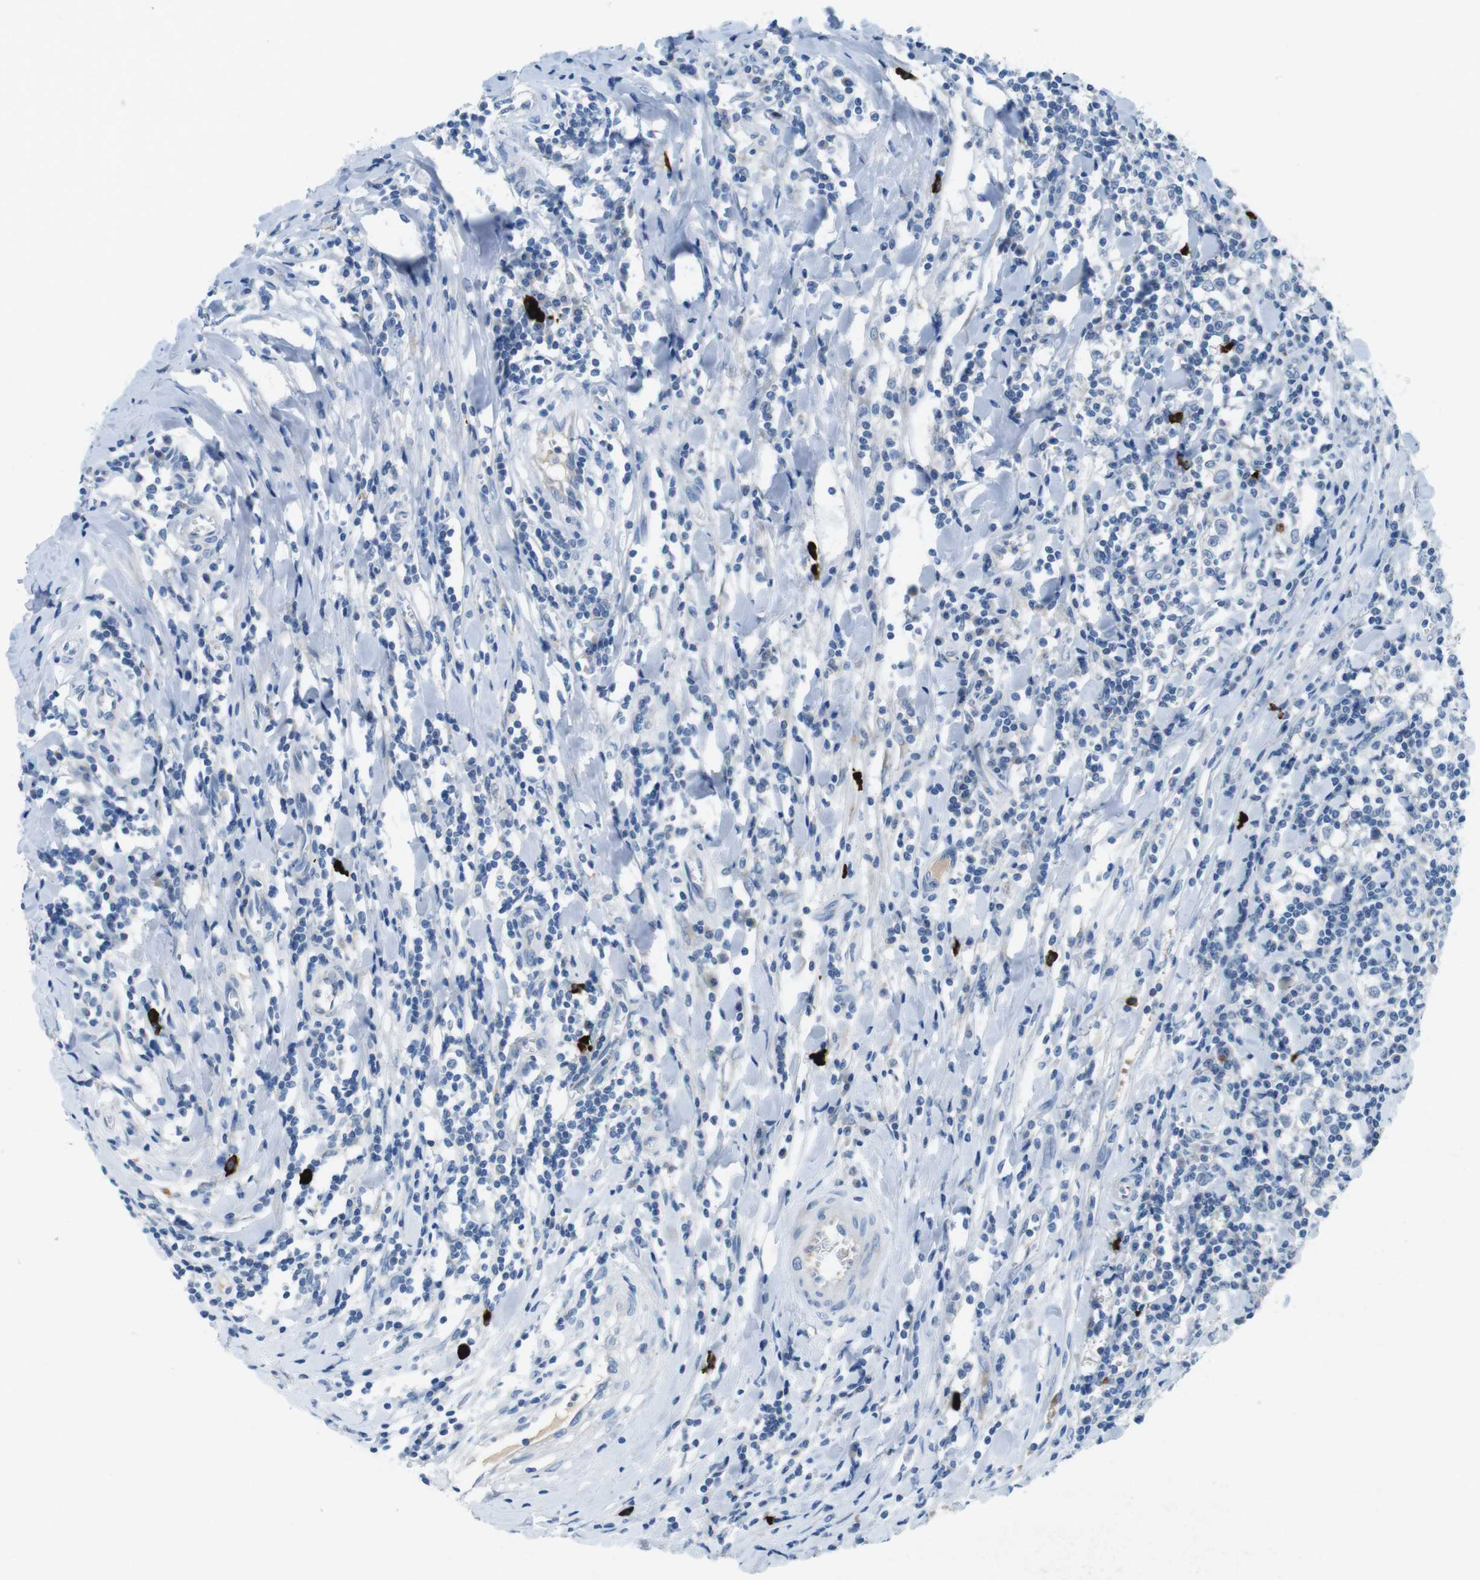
{"staining": {"intensity": "negative", "quantity": "none", "location": "none"}, "tissue": "testis cancer", "cell_type": "Tumor cells", "image_type": "cancer", "snomed": [{"axis": "morphology", "description": "Seminoma, NOS"}, {"axis": "morphology", "description": "Carcinoma, Embryonal, NOS"}, {"axis": "topography", "description": "Testis"}], "caption": "This is an immunohistochemistry histopathology image of human embryonal carcinoma (testis). There is no expression in tumor cells.", "gene": "SLC35A3", "patient": {"sex": "male", "age": 36}}